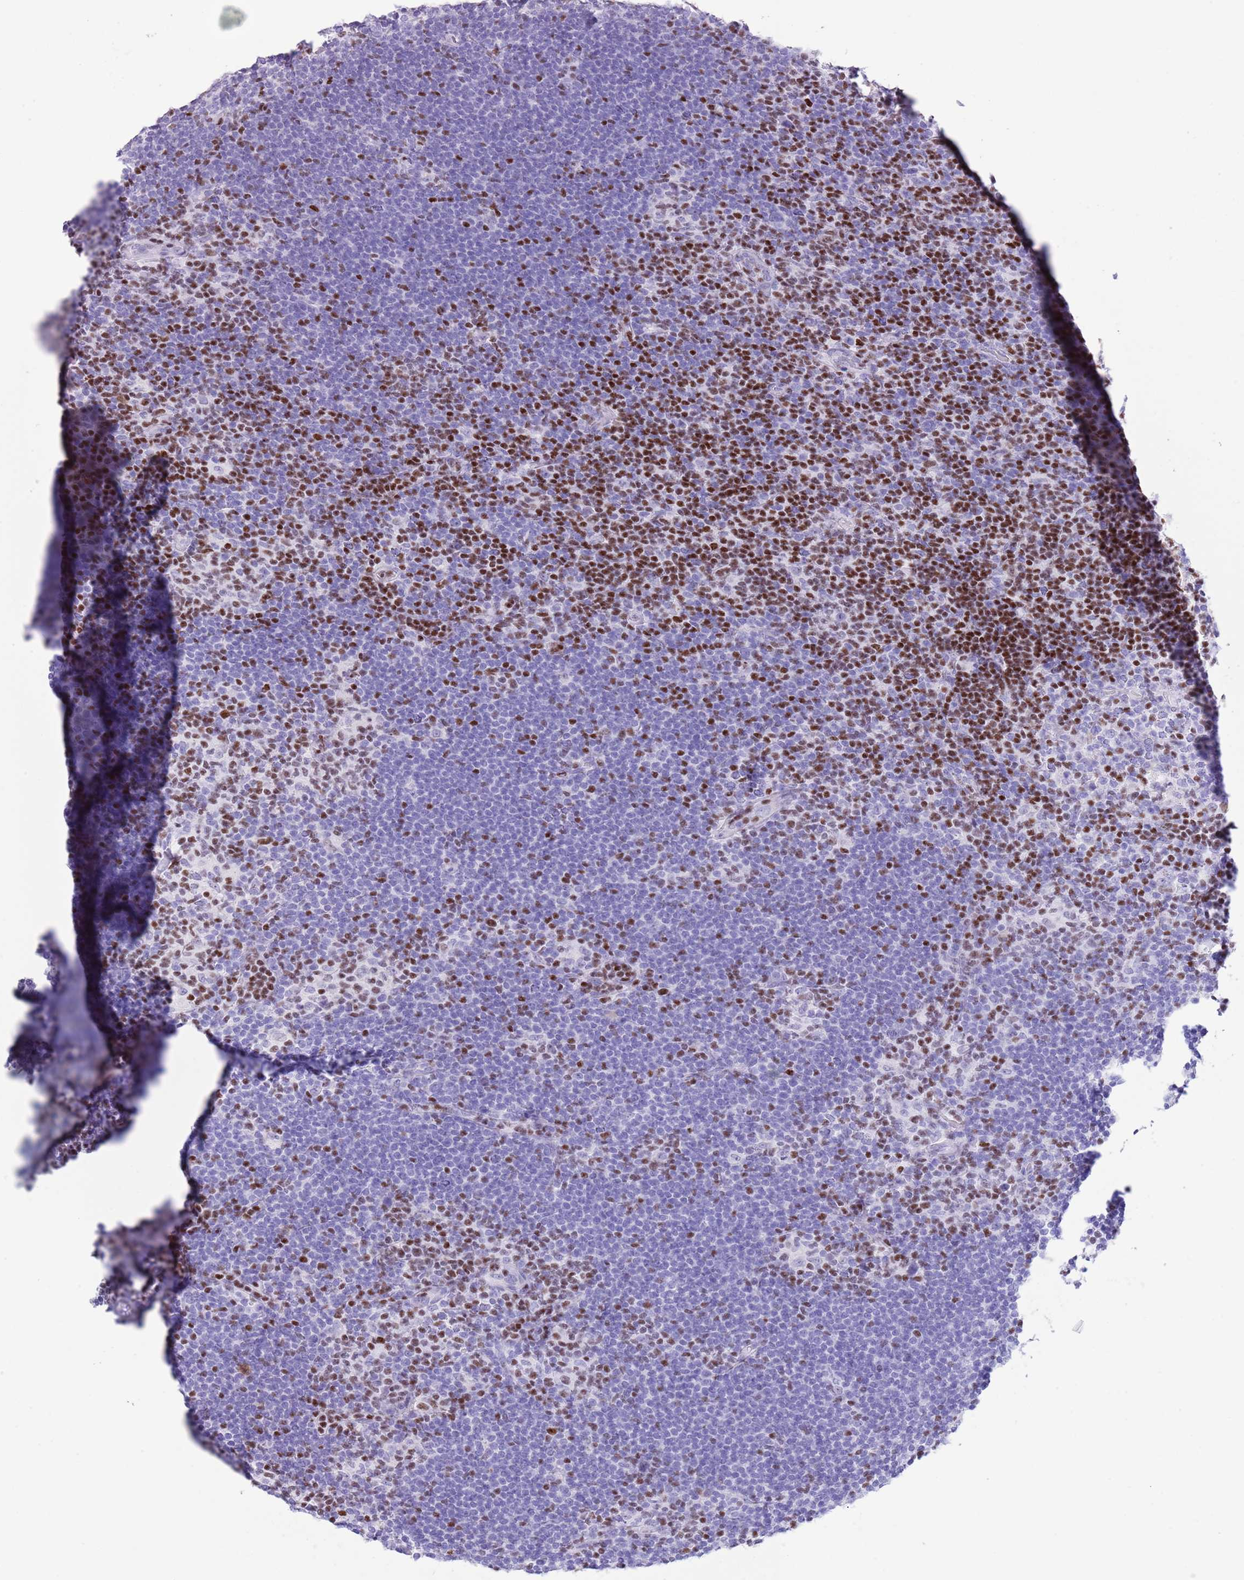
{"staining": {"intensity": "negative", "quantity": "none", "location": "none"}, "tissue": "lymphoma", "cell_type": "Tumor cells", "image_type": "cancer", "snomed": [{"axis": "morphology", "description": "Hodgkin's disease, NOS"}, {"axis": "topography", "description": "Lymph node"}], "caption": "The immunohistochemistry image has no significant expression in tumor cells of lymphoma tissue.", "gene": "BCL11B", "patient": {"sex": "female", "age": 57}}